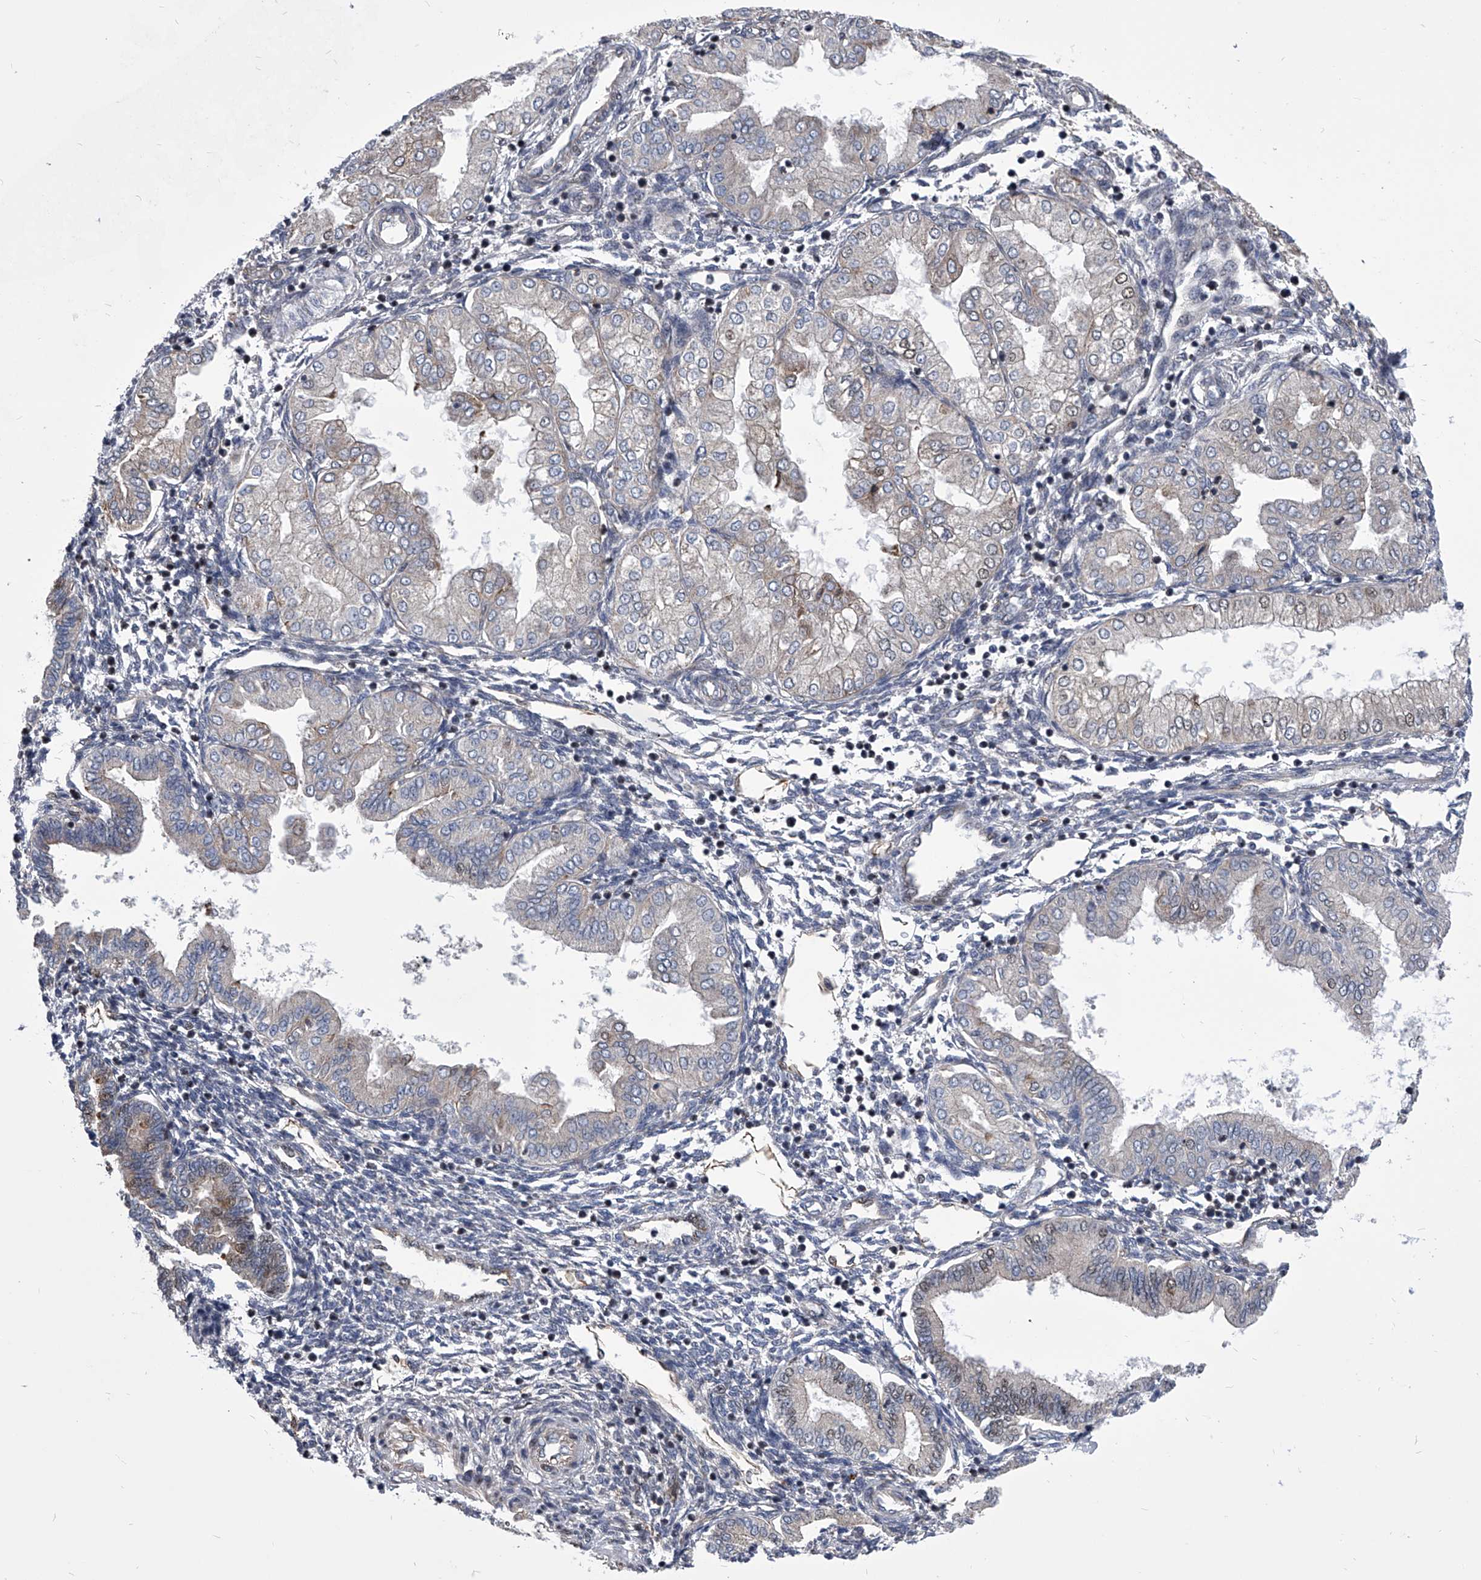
{"staining": {"intensity": "negative", "quantity": "none", "location": "none"}, "tissue": "endometrium", "cell_type": "Cells in endometrial stroma", "image_type": "normal", "snomed": [{"axis": "morphology", "description": "Normal tissue, NOS"}, {"axis": "topography", "description": "Endometrium"}], "caption": "Immunohistochemistry of benign human endometrium exhibits no staining in cells in endometrial stroma. (DAB (3,3'-diaminobenzidine) IHC visualized using brightfield microscopy, high magnification).", "gene": "ZNF76", "patient": {"sex": "female", "age": 53}}